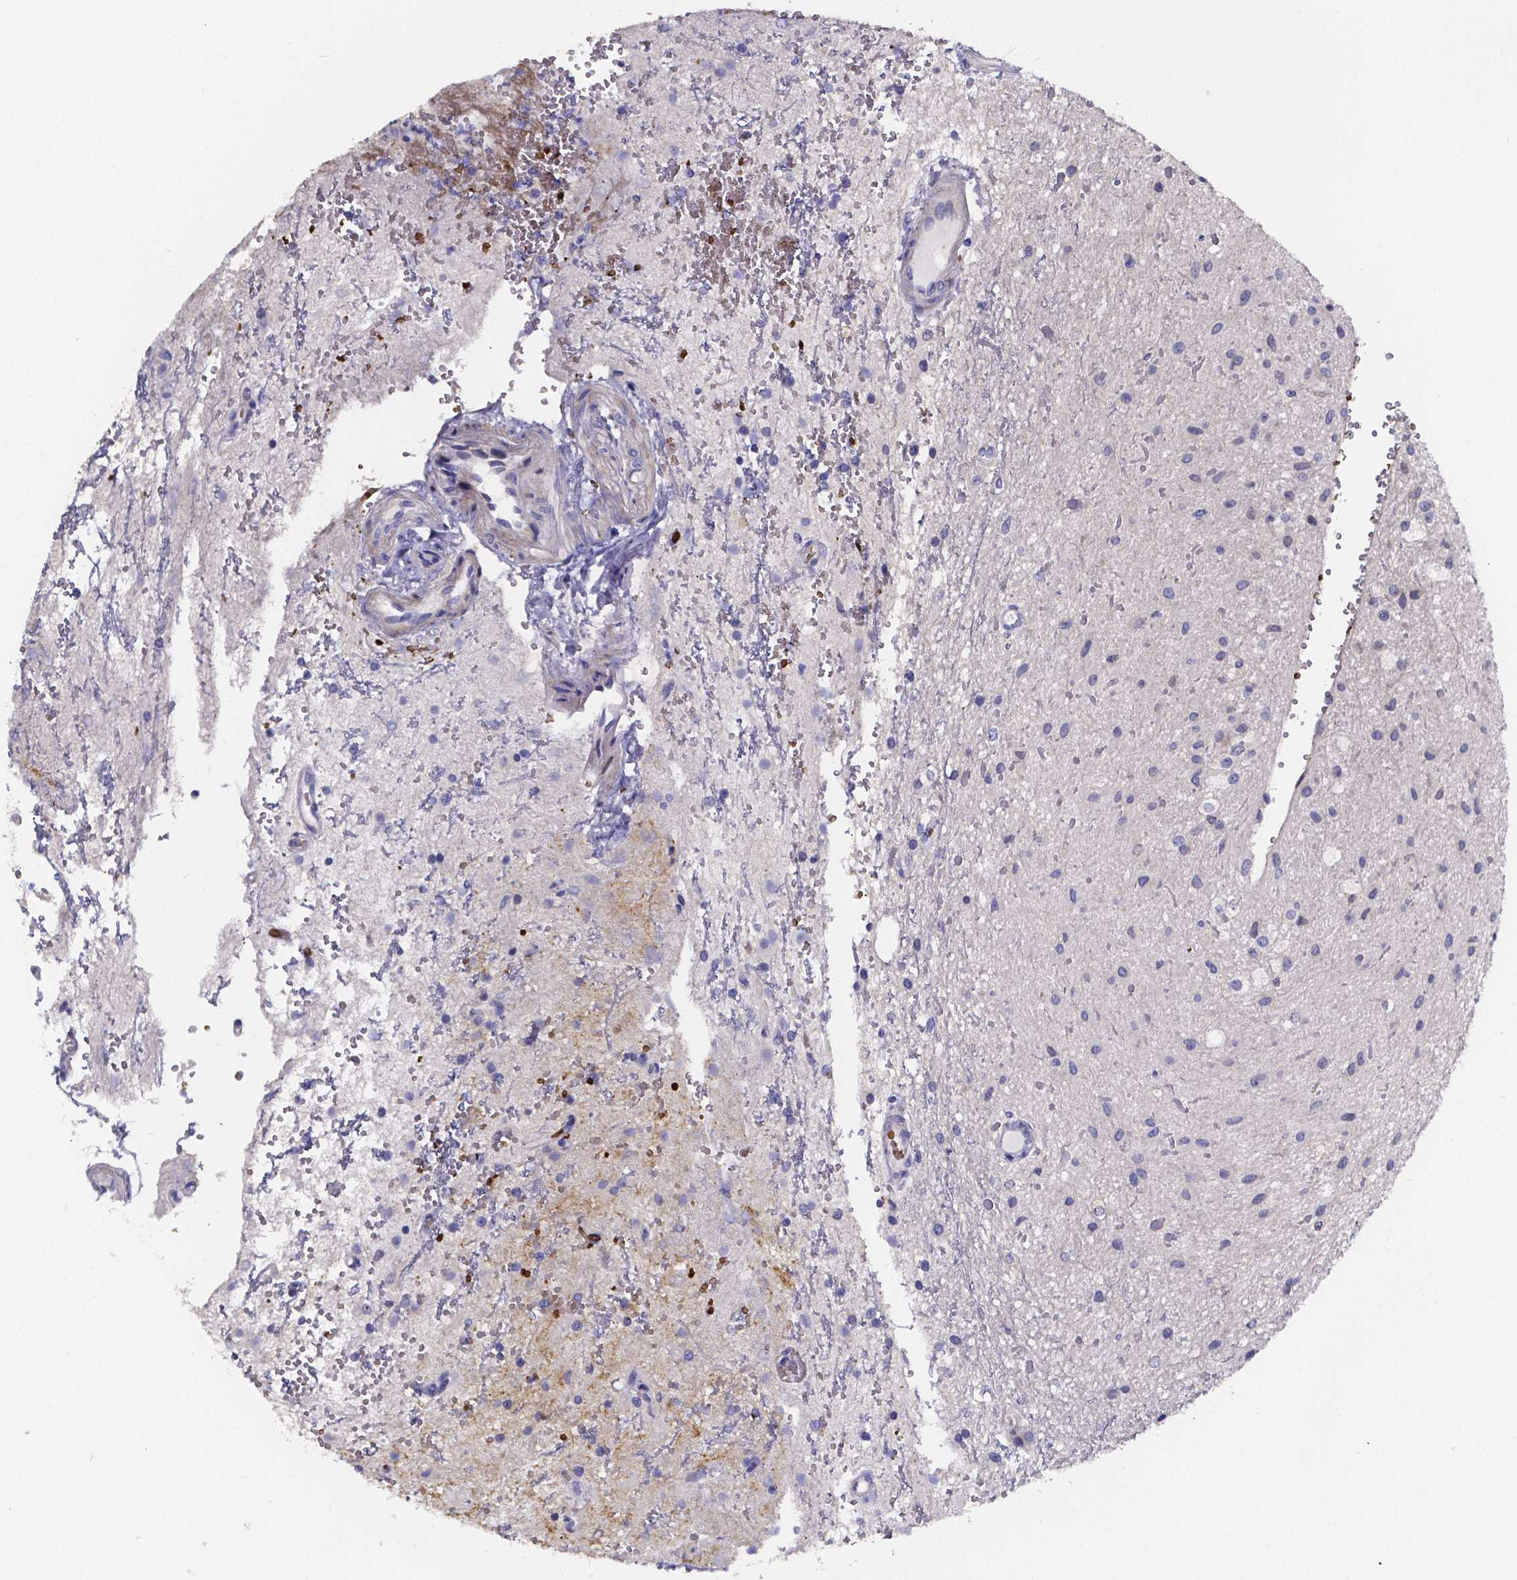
{"staining": {"intensity": "negative", "quantity": "none", "location": "none"}, "tissue": "glioma", "cell_type": "Tumor cells", "image_type": "cancer", "snomed": [{"axis": "morphology", "description": "Glioma, malignant, Low grade"}, {"axis": "topography", "description": "Cerebellum"}], "caption": "Immunohistochemistry (IHC) photomicrograph of neoplastic tissue: malignant low-grade glioma stained with DAB exhibits no significant protein positivity in tumor cells.", "gene": "GABRA3", "patient": {"sex": "female", "age": 14}}